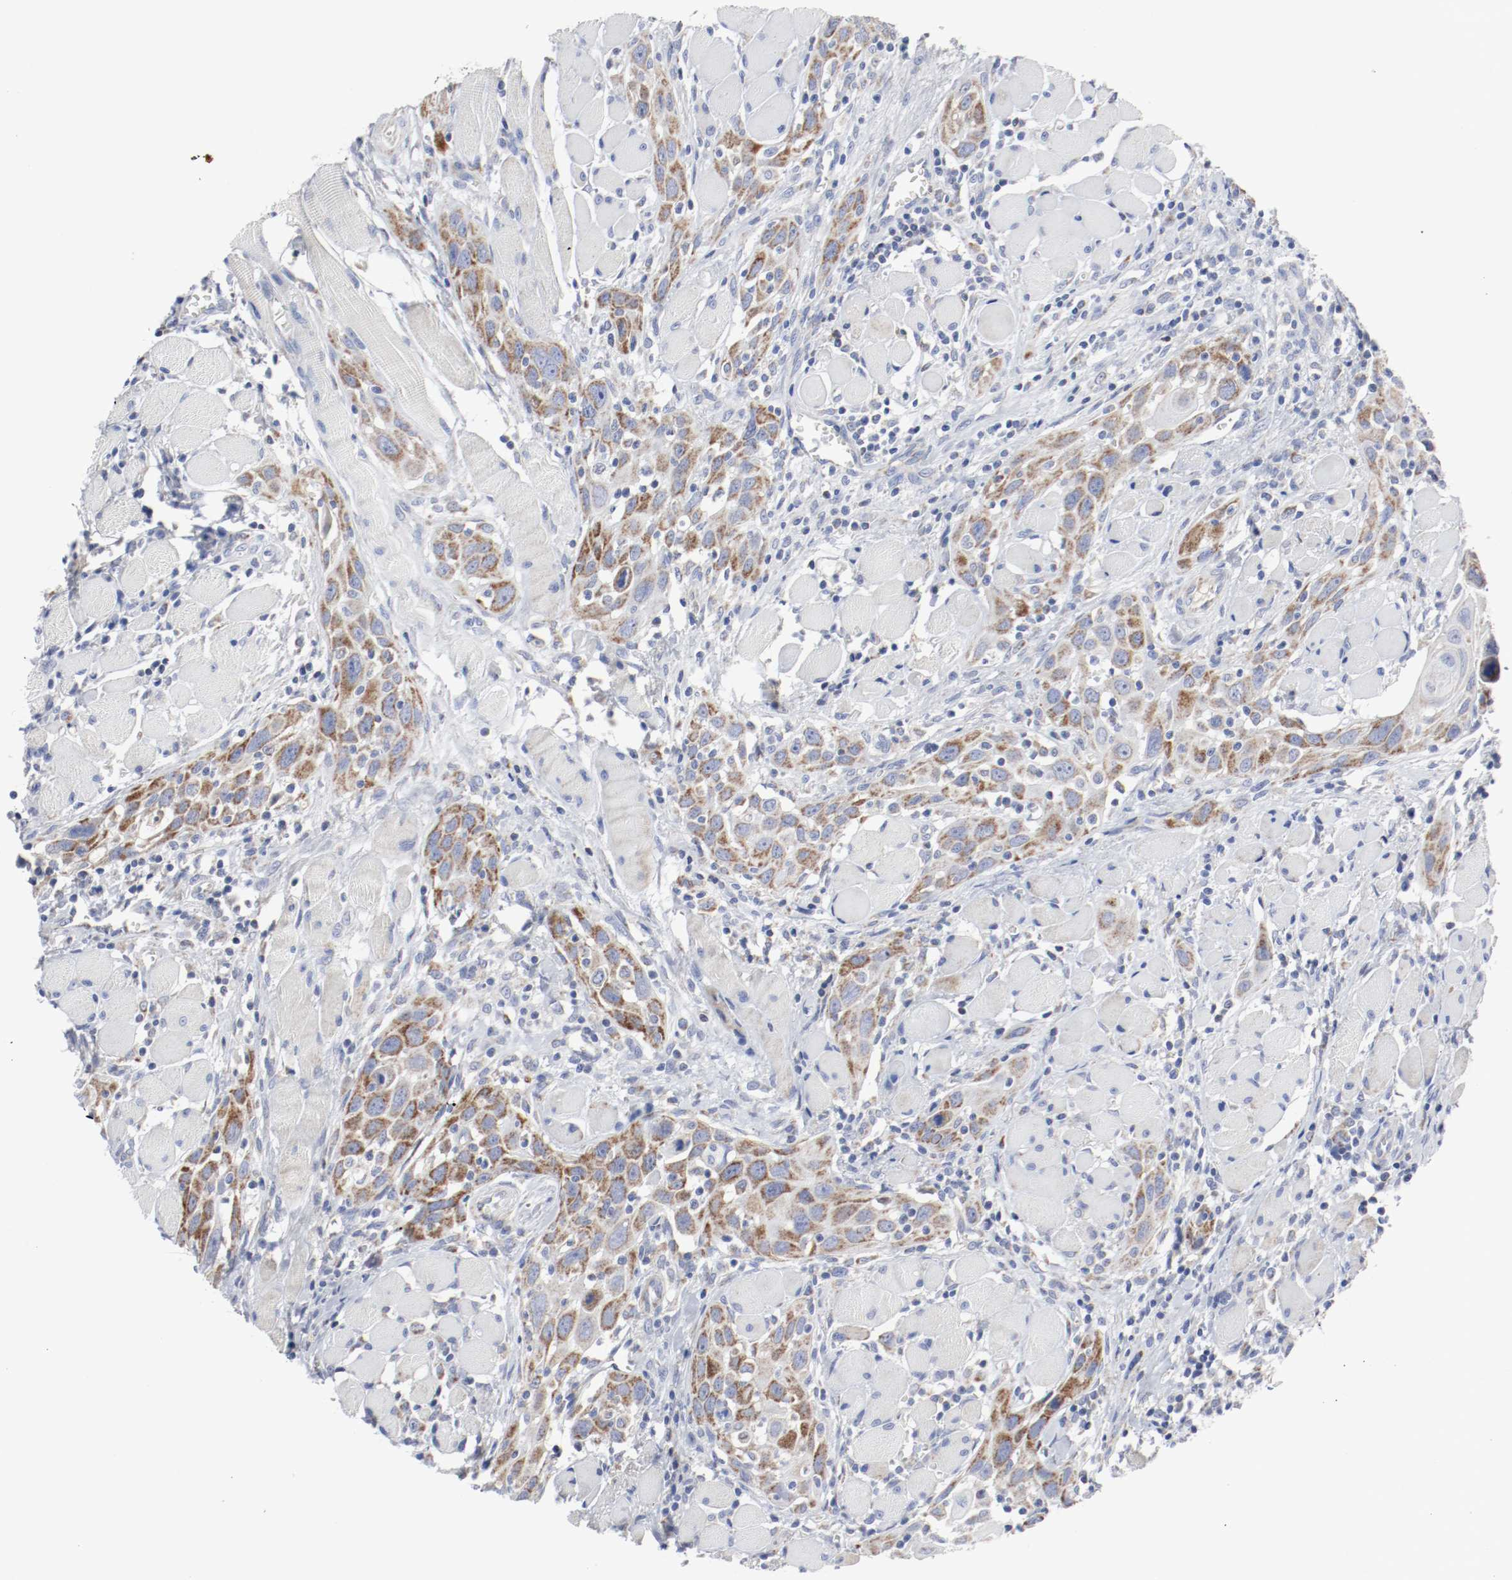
{"staining": {"intensity": "moderate", "quantity": ">75%", "location": "cytoplasmic/membranous"}, "tissue": "head and neck cancer", "cell_type": "Tumor cells", "image_type": "cancer", "snomed": [{"axis": "morphology", "description": "Squamous cell carcinoma, NOS"}, {"axis": "topography", "description": "Oral tissue"}, {"axis": "topography", "description": "Head-Neck"}], "caption": "Human head and neck cancer stained with a protein marker reveals moderate staining in tumor cells.", "gene": "AFG3L2", "patient": {"sex": "female", "age": 50}}